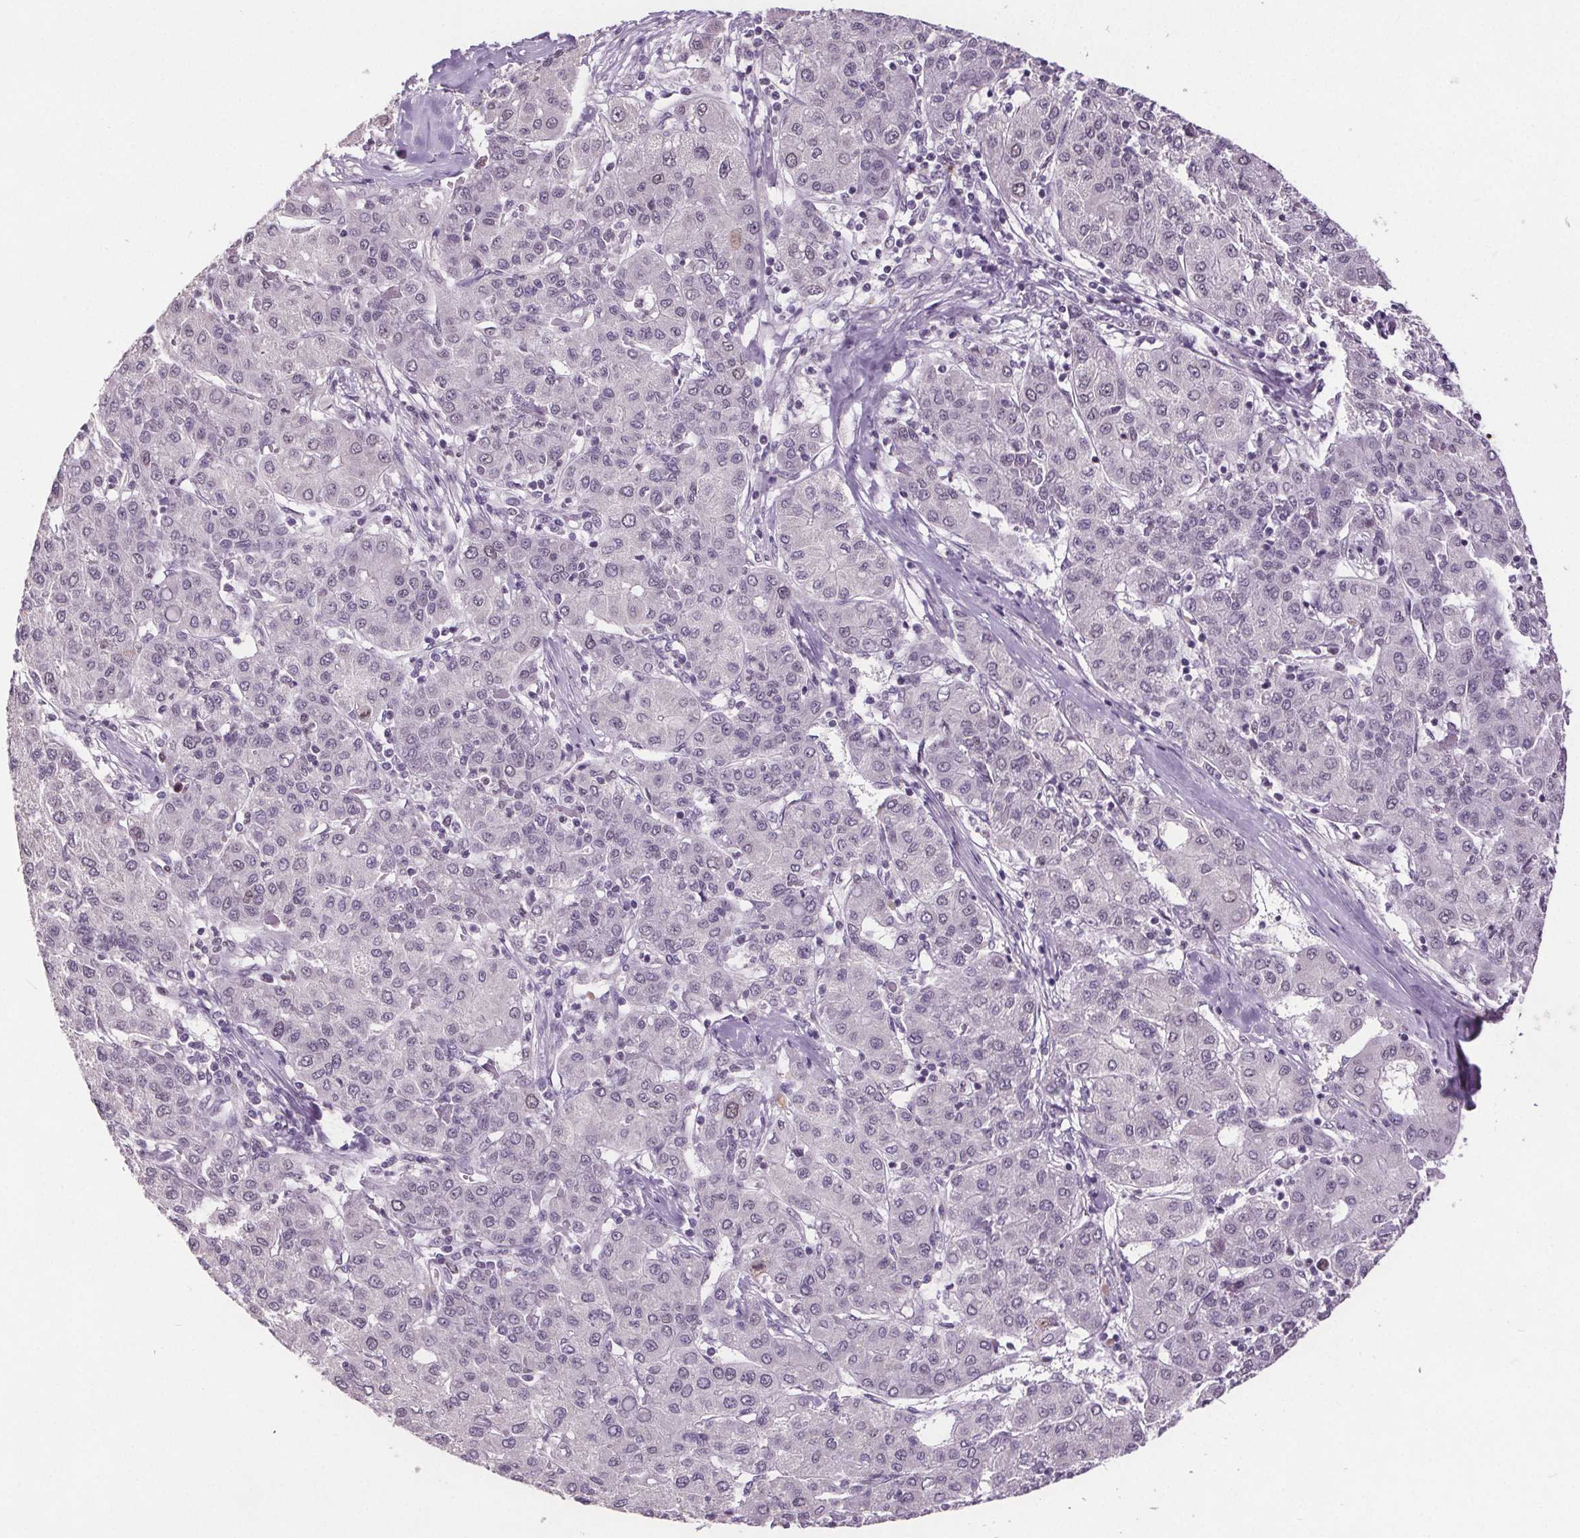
{"staining": {"intensity": "negative", "quantity": "none", "location": "none"}, "tissue": "liver cancer", "cell_type": "Tumor cells", "image_type": "cancer", "snomed": [{"axis": "morphology", "description": "Carcinoma, Hepatocellular, NOS"}, {"axis": "topography", "description": "Liver"}], "caption": "Protein analysis of hepatocellular carcinoma (liver) displays no significant positivity in tumor cells.", "gene": "CENPF", "patient": {"sex": "male", "age": 65}}